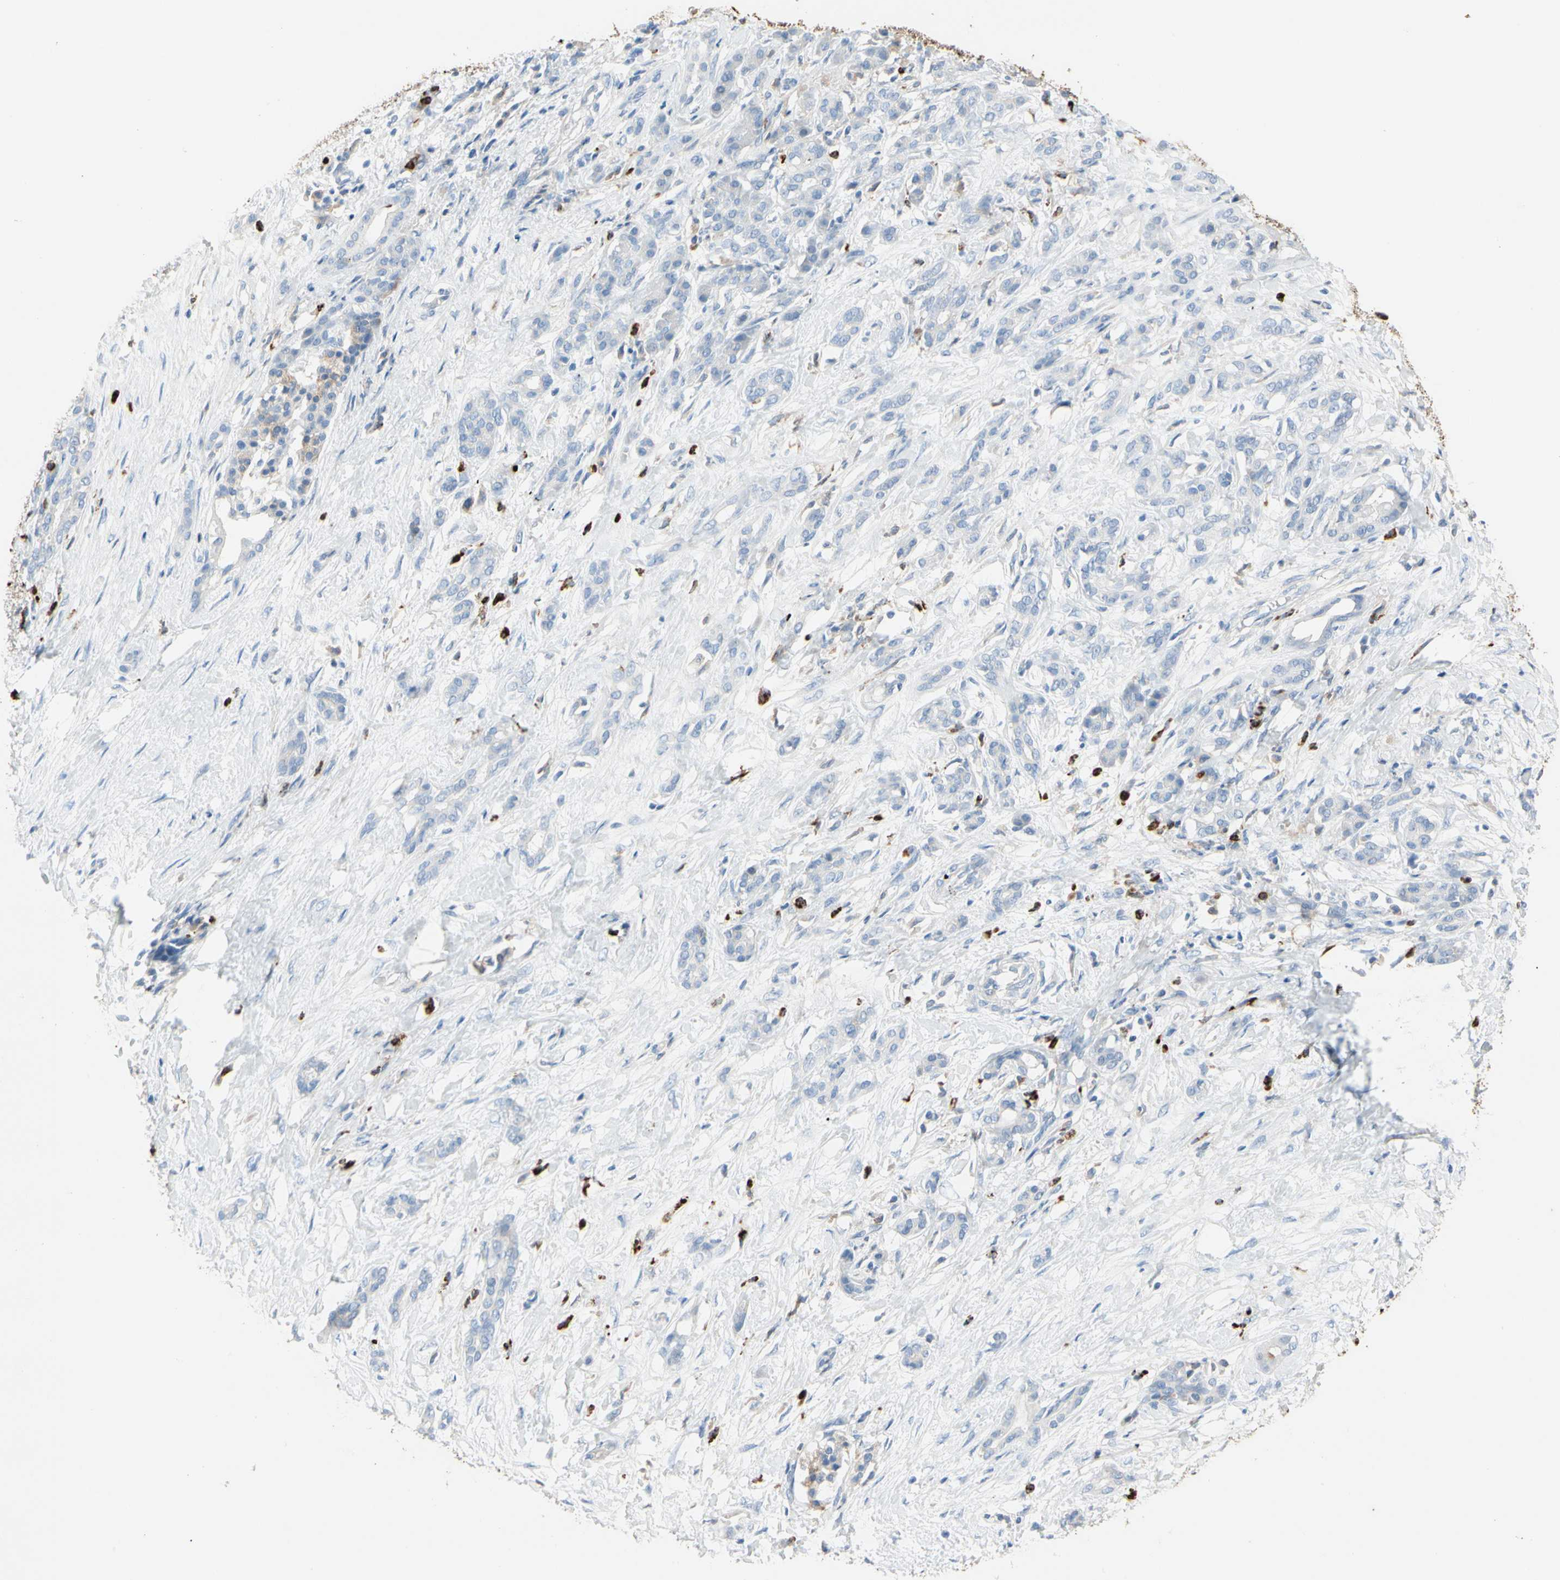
{"staining": {"intensity": "negative", "quantity": "none", "location": "none"}, "tissue": "pancreatic cancer", "cell_type": "Tumor cells", "image_type": "cancer", "snomed": [{"axis": "morphology", "description": "Adenocarcinoma, NOS"}, {"axis": "topography", "description": "Pancreas"}], "caption": "DAB immunohistochemical staining of pancreatic cancer (adenocarcinoma) reveals no significant staining in tumor cells.", "gene": "CLEC4A", "patient": {"sex": "male", "age": 41}}